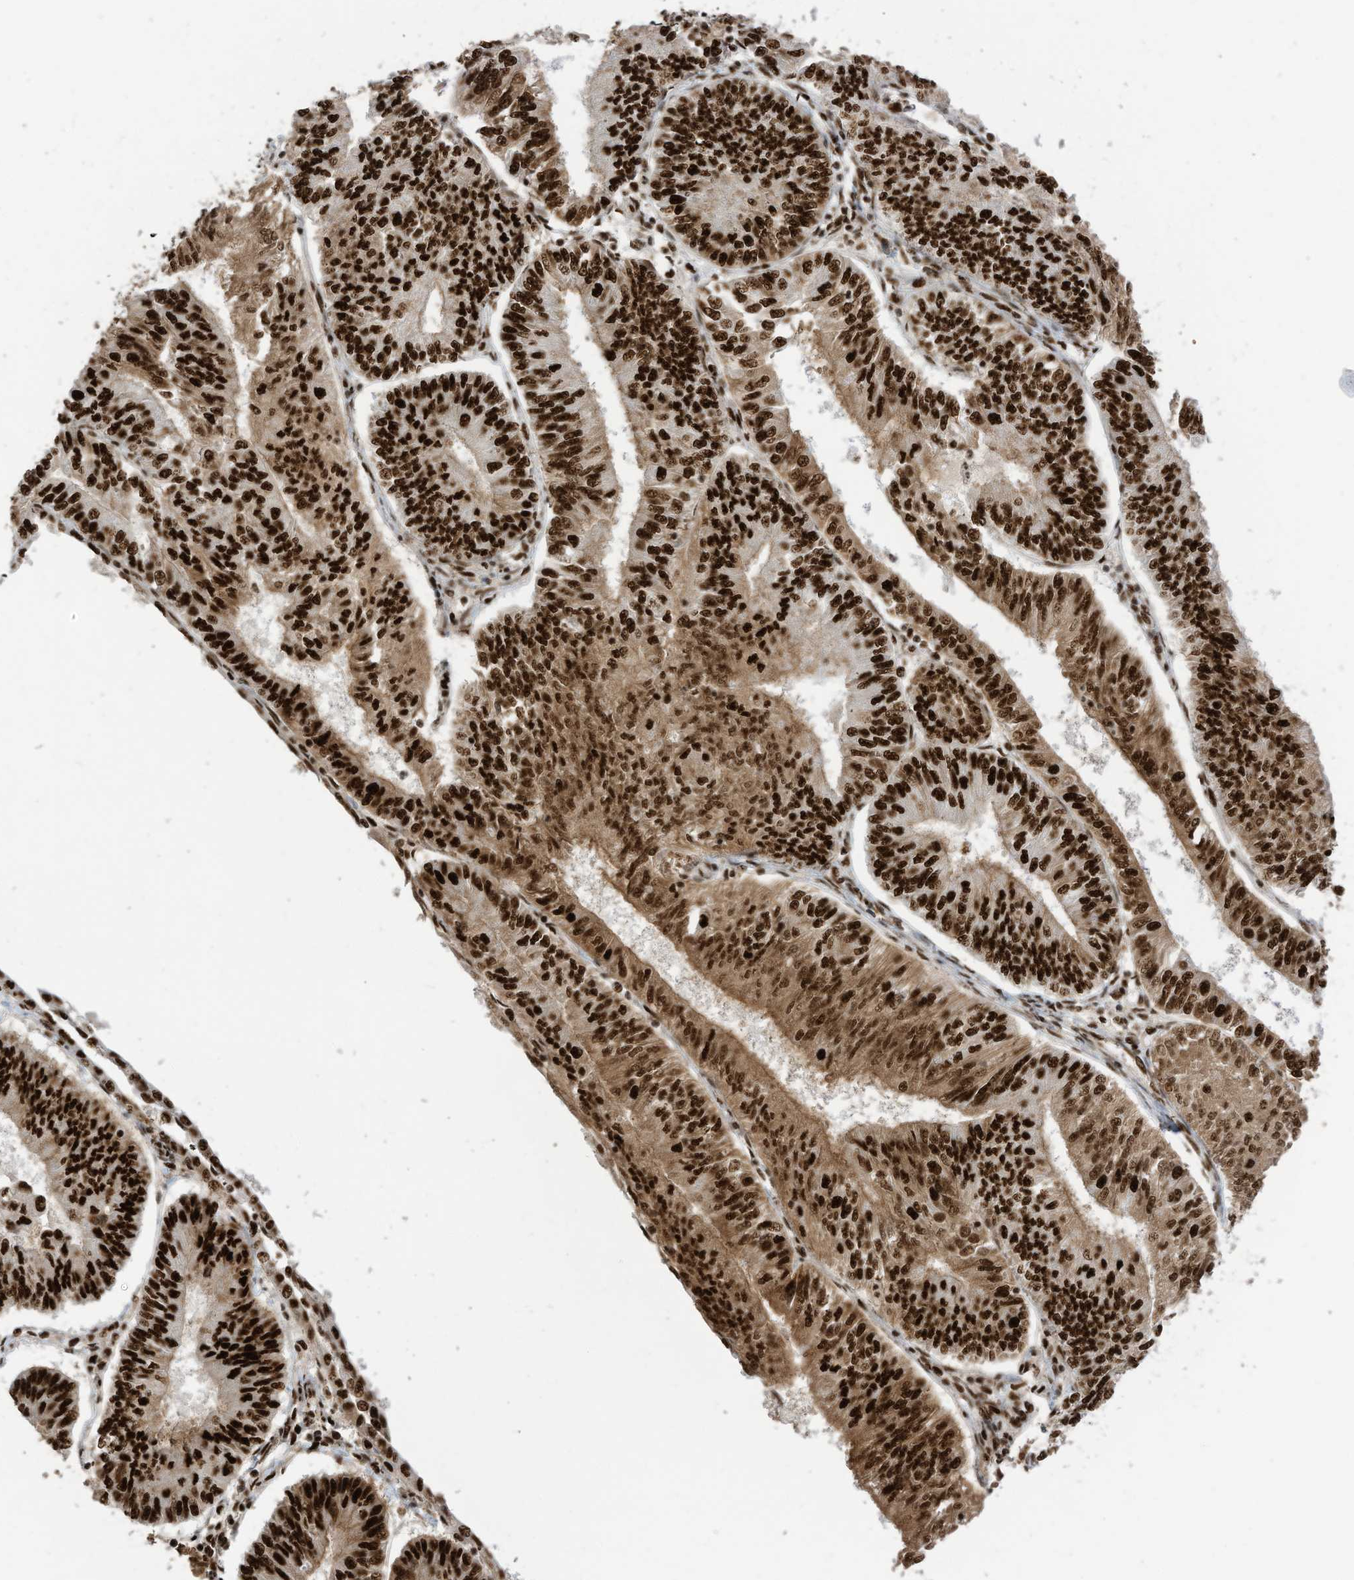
{"staining": {"intensity": "strong", "quantity": ">75%", "location": "nuclear"}, "tissue": "endometrial cancer", "cell_type": "Tumor cells", "image_type": "cancer", "snomed": [{"axis": "morphology", "description": "Adenocarcinoma, NOS"}, {"axis": "topography", "description": "Endometrium"}], "caption": "Endometrial cancer was stained to show a protein in brown. There is high levels of strong nuclear expression in approximately >75% of tumor cells. Using DAB (3,3'-diaminobenzidine) (brown) and hematoxylin (blue) stains, captured at high magnification using brightfield microscopy.", "gene": "SF3A3", "patient": {"sex": "female", "age": 58}}